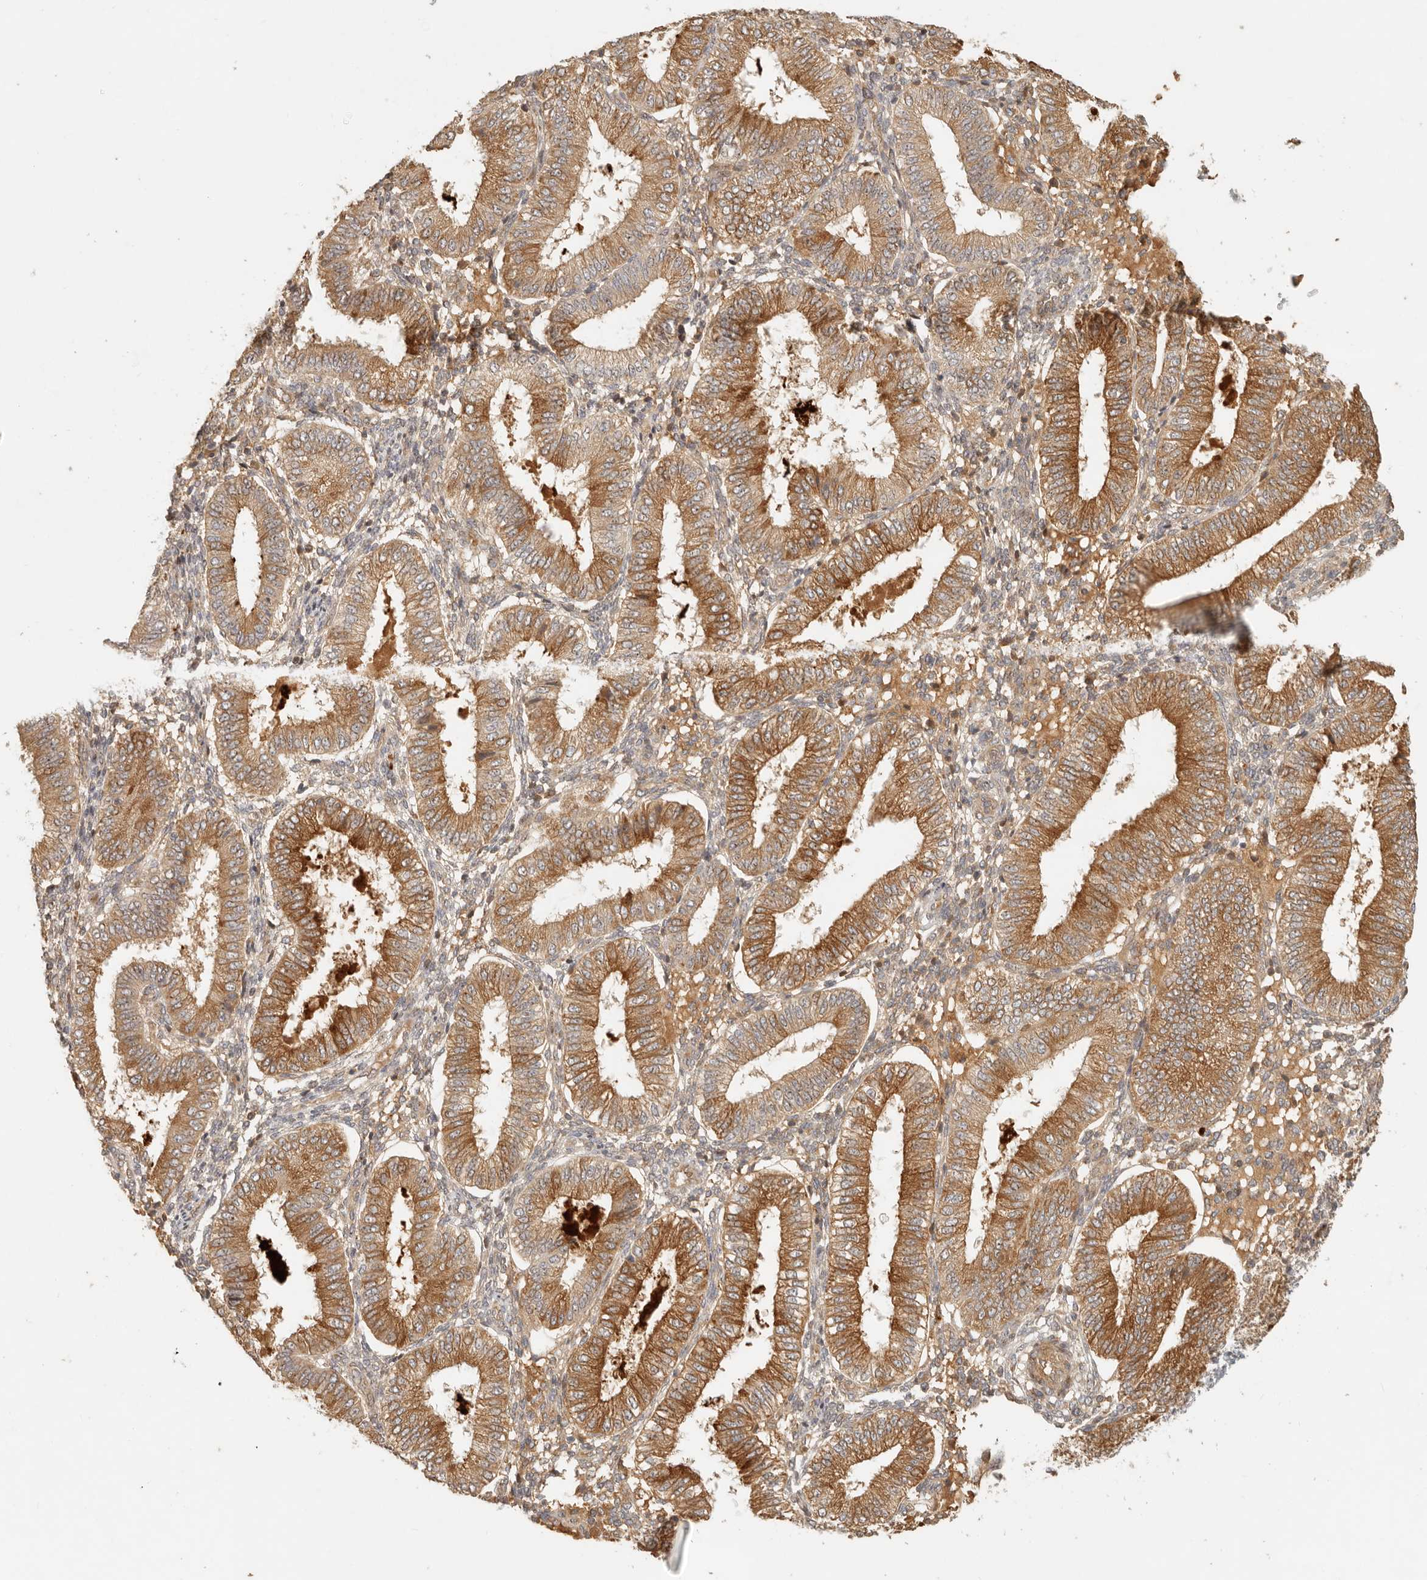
{"staining": {"intensity": "weak", "quantity": "<25%", "location": "cytoplasmic/membranous"}, "tissue": "endometrium", "cell_type": "Cells in endometrial stroma", "image_type": "normal", "snomed": [{"axis": "morphology", "description": "Normal tissue, NOS"}, {"axis": "topography", "description": "Endometrium"}], "caption": "Benign endometrium was stained to show a protein in brown. There is no significant positivity in cells in endometrial stroma. Brightfield microscopy of immunohistochemistry stained with DAB (3,3'-diaminobenzidine) (brown) and hematoxylin (blue), captured at high magnification.", "gene": "ANKRD61", "patient": {"sex": "female", "age": 39}}